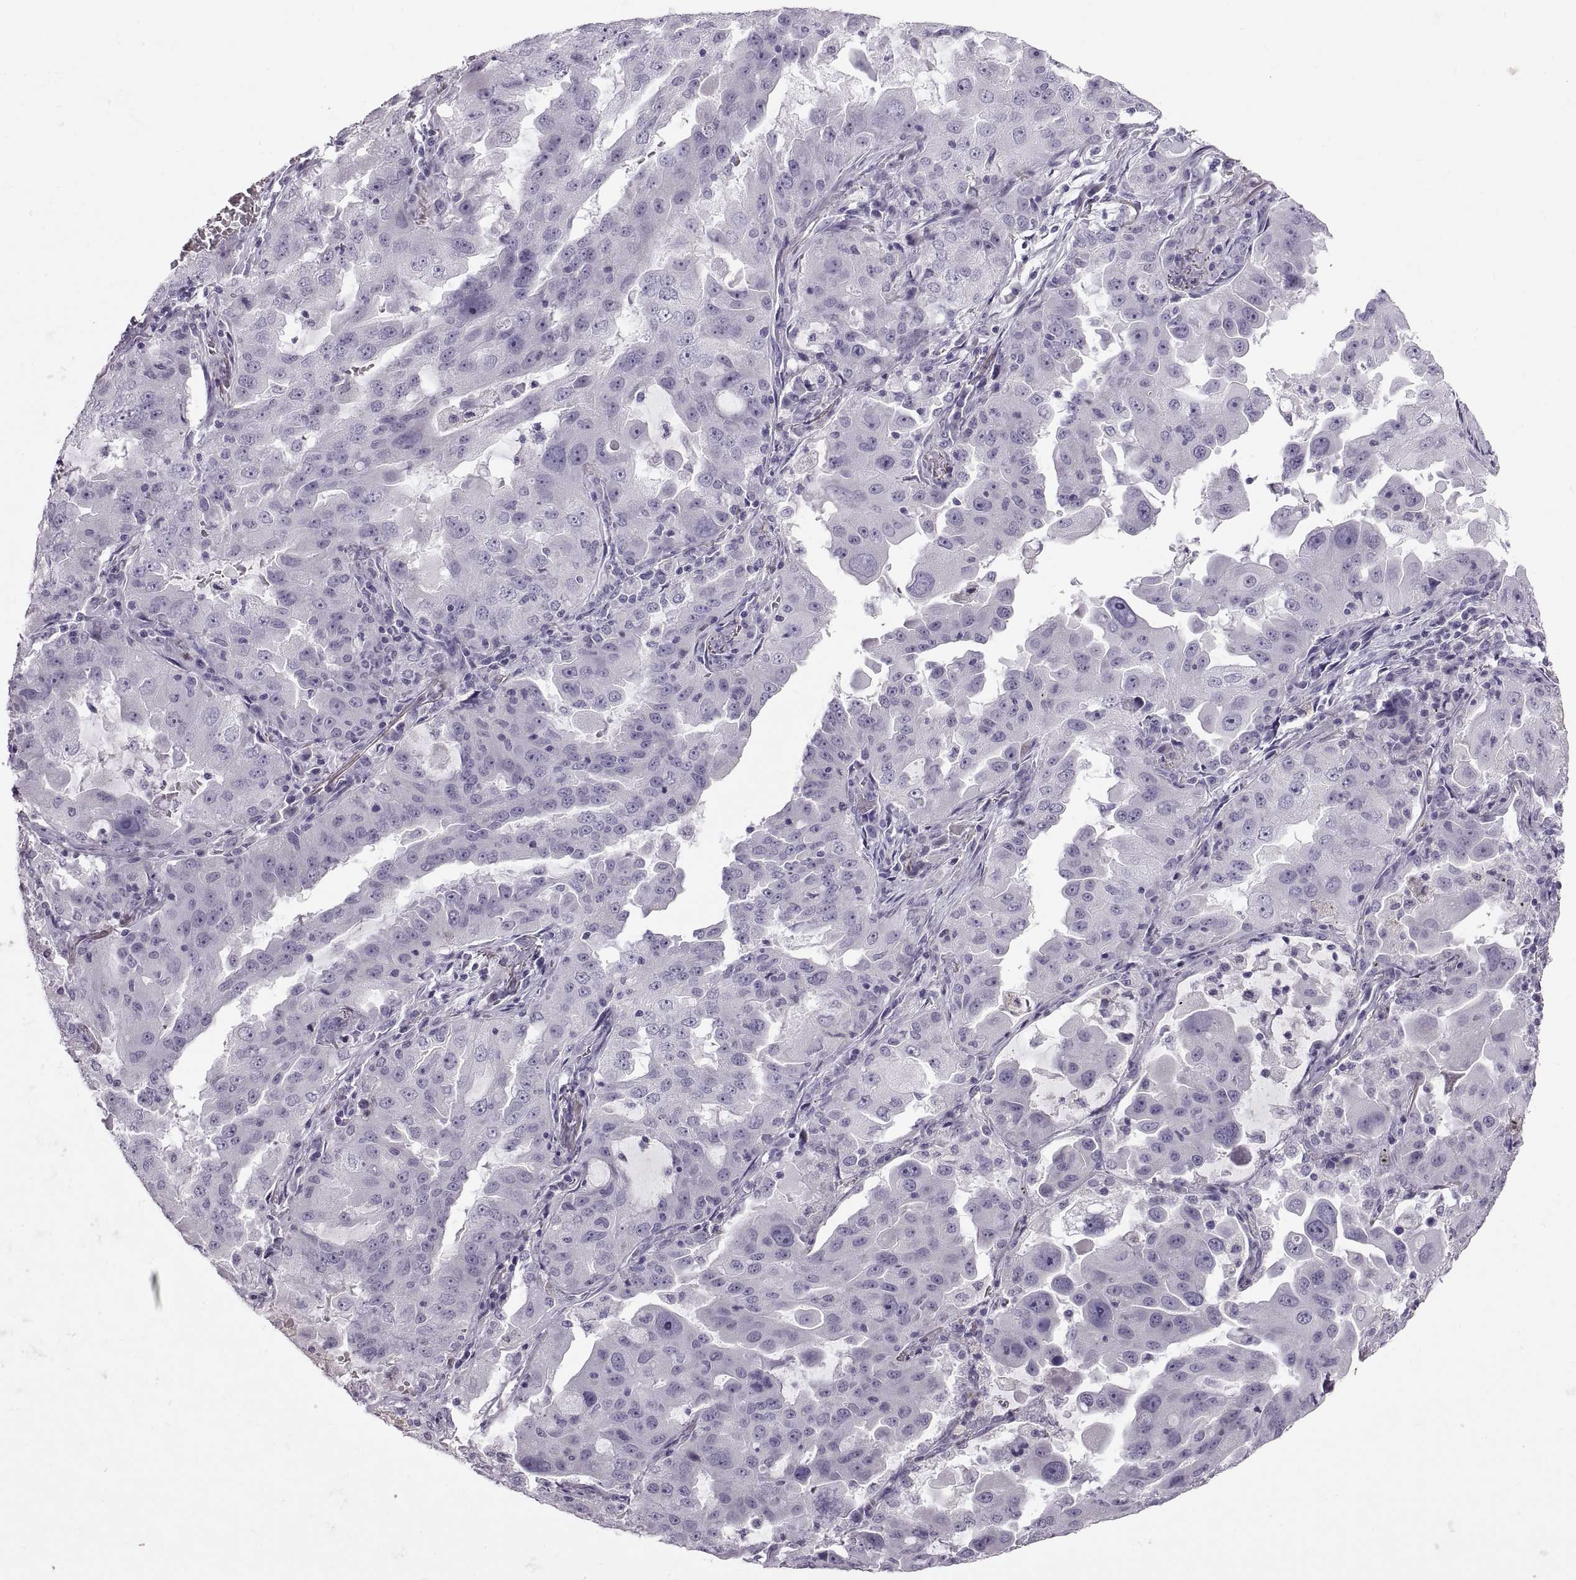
{"staining": {"intensity": "negative", "quantity": "none", "location": "none"}, "tissue": "lung cancer", "cell_type": "Tumor cells", "image_type": "cancer", "snomed": [{"axis": "morphology", "description": "Adenocarcinoma, NOS"}, {"axis": "topography", "description": "Lung"}], "caption": "Immunohistochemical staining of lung adenocarcinoma demonstrates no significant expression in tumor cells. The staining was performed using DAB (3,3'-diaminobenzidine) to visualize the protein expression in brown, while the nuclei were stained in blue with hematoxylin (Magnification: 20x).", "gene": "SPACDR", "patient": {"sex": "female", "age": 61}}